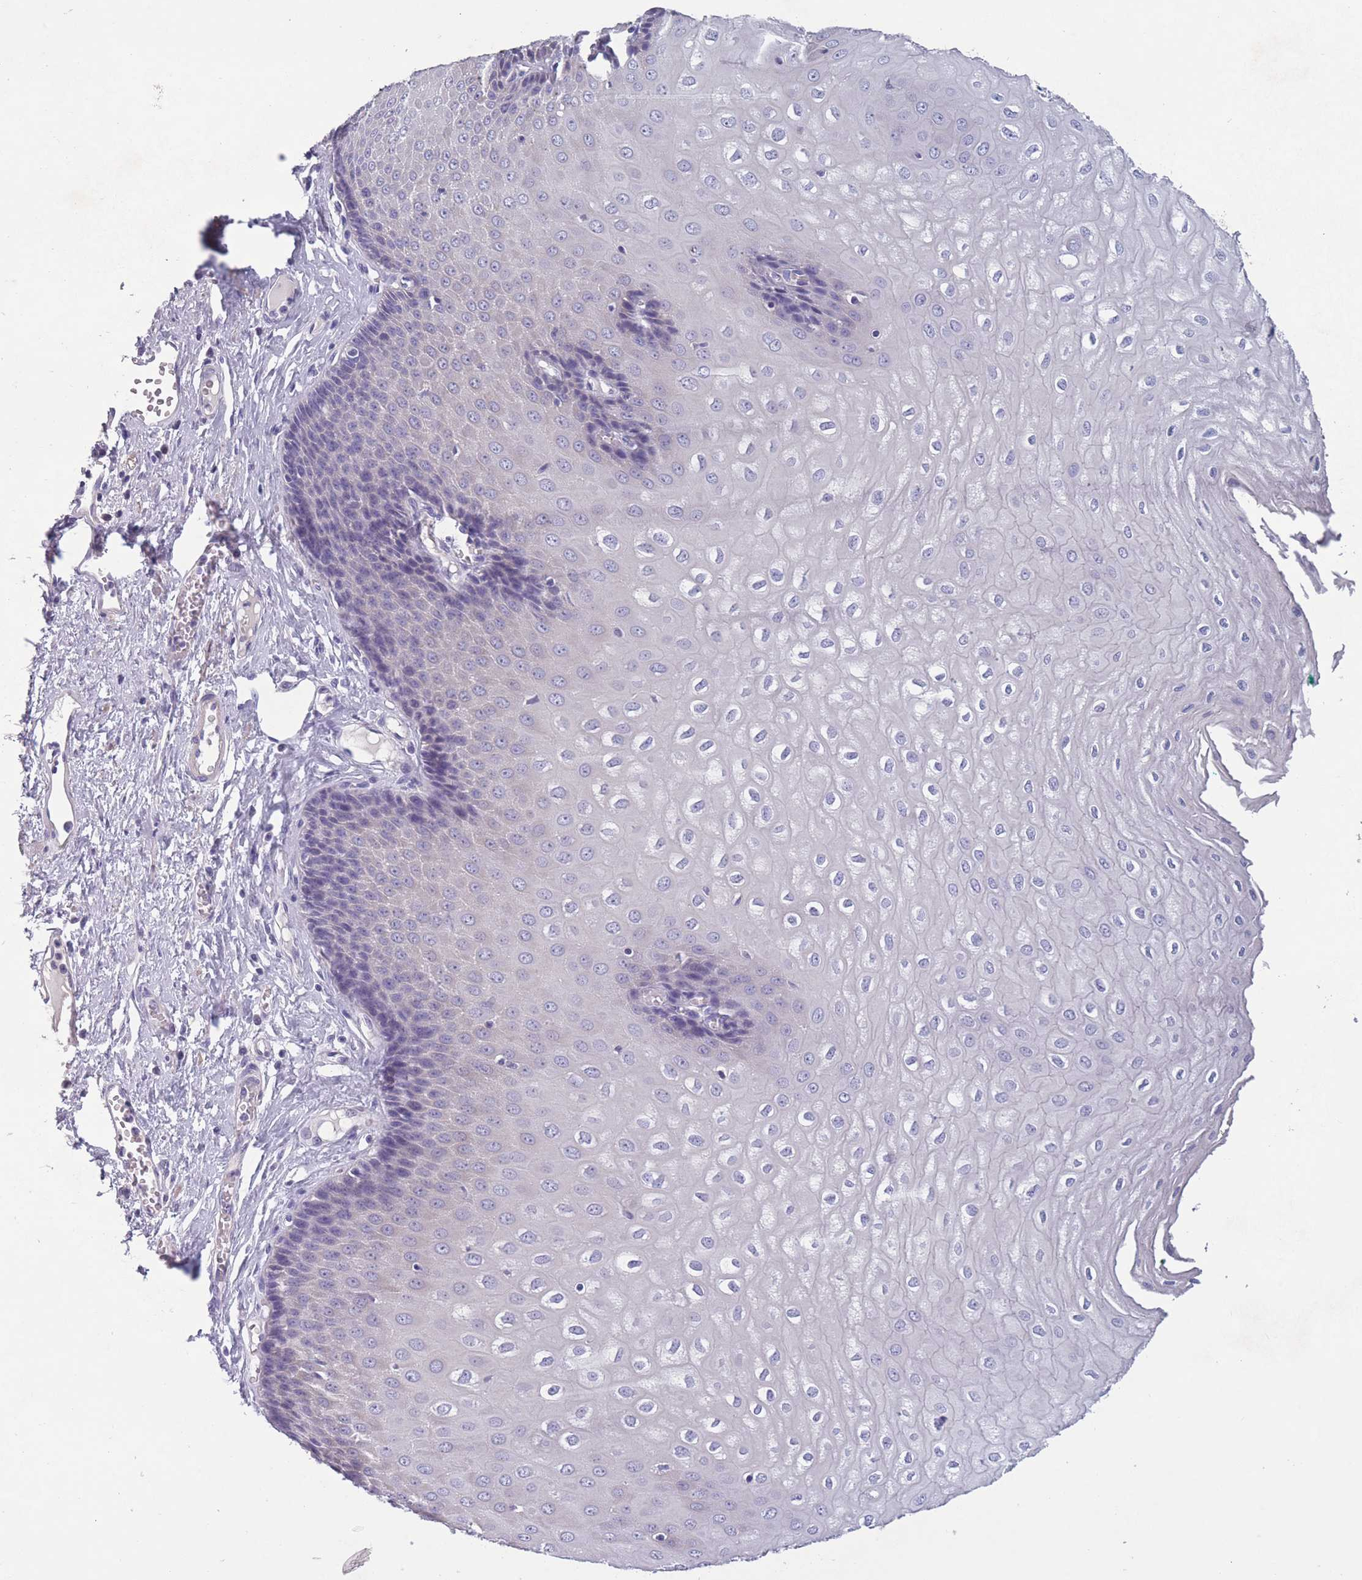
{"staining": {"intensity": "negative", "quantity": "none", "location": "none"}, "tissue": "esophagus", "cell_type": "Squamous epithelial cells", "image_type": "normal", "snomed": [{"axis": "morphology", "description": "Normal tissue, NOS"}, {"axis": "topography", "description": "Esophagus"}], "caption": "This is an IHC image of benign esophagus. There is no expression in squamous epithelial cells.", "gene": "OR4C5", "patient": {"sex": "male", "age": 60}}